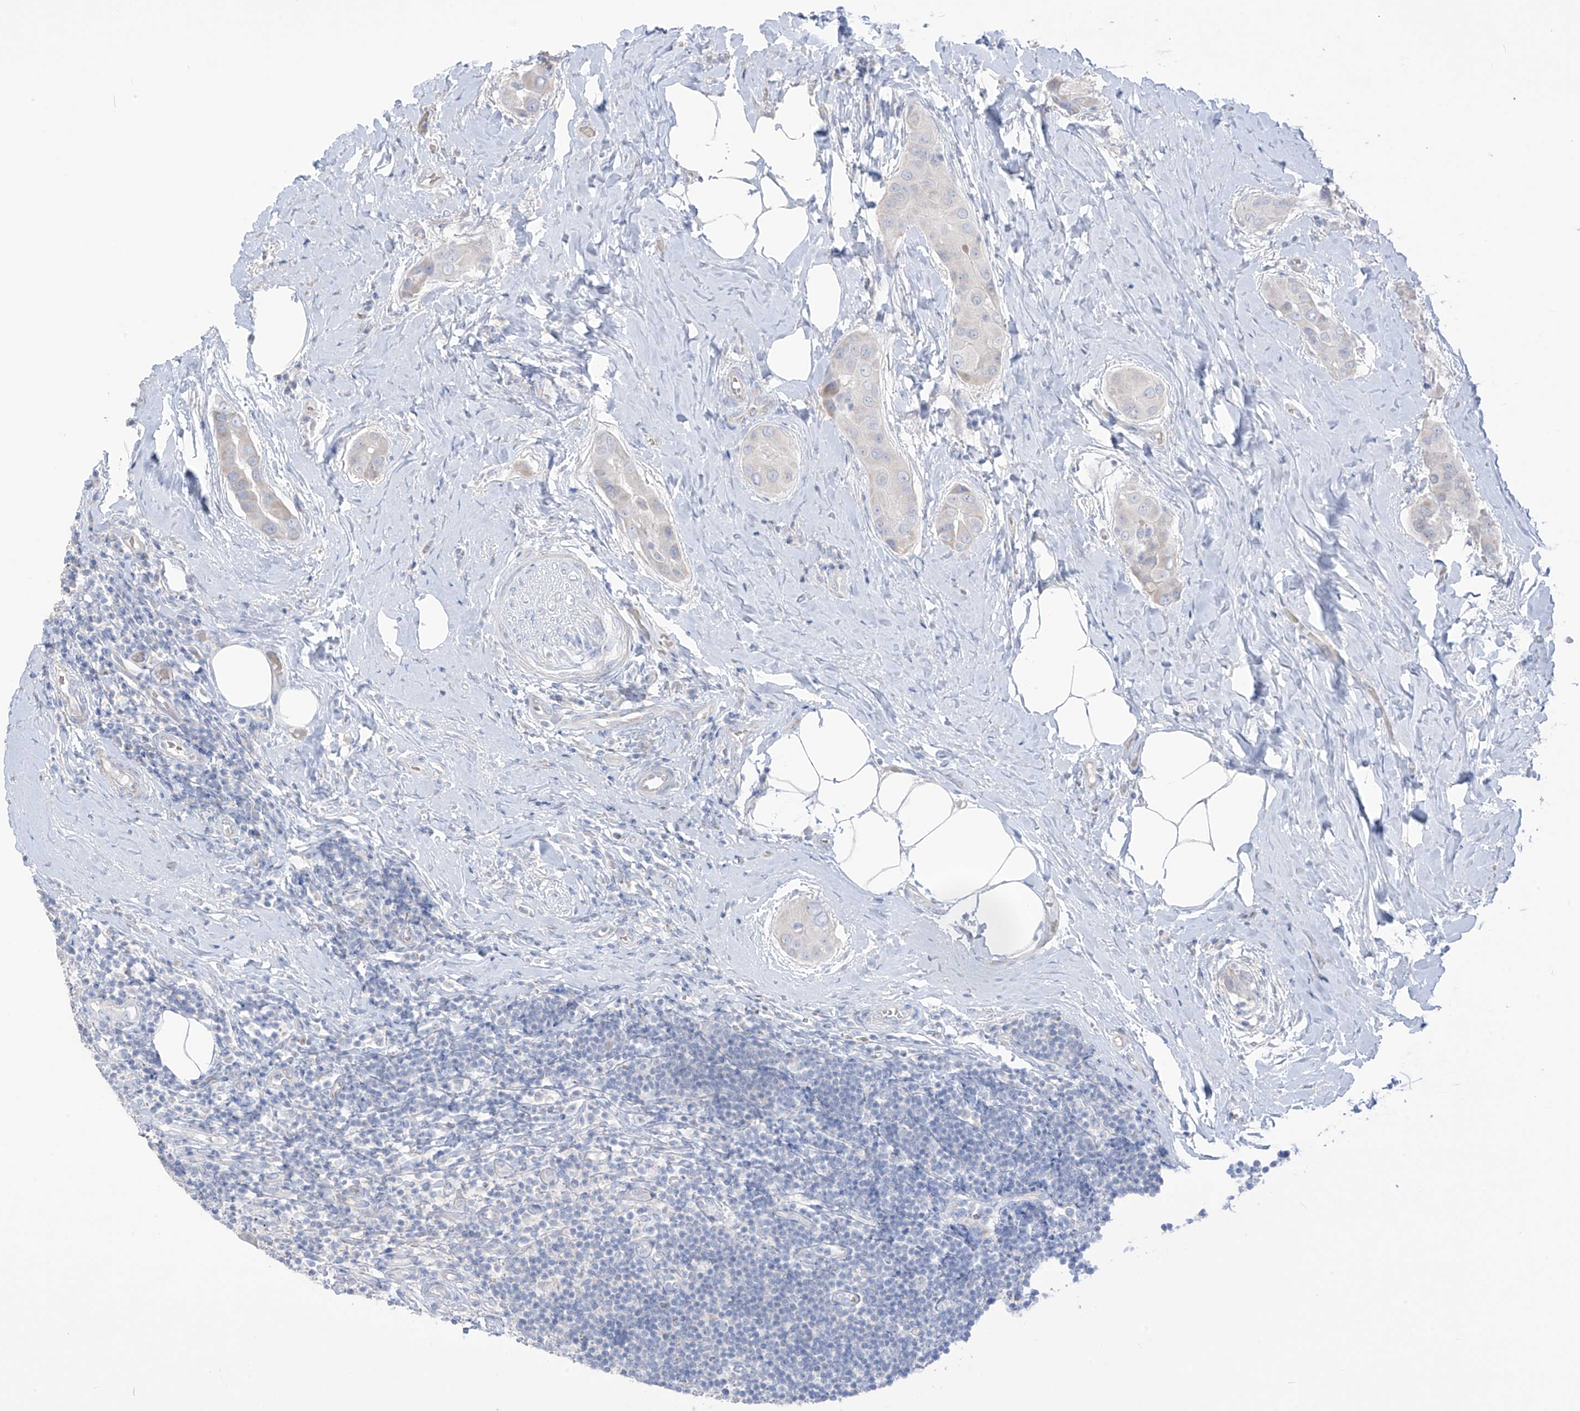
{"staining": {"intensity": "negative", "quantity": "none", "location": "none"}, "tissue": "thyroid cancer", "cell_type": "Tumor cells", "image_type": "cancer", "snomed": [{"axis": "morphology", "description": "Papillary adenocarcinoma, NOS"}, {"axis": "topography", "description": "Thyroid gland"}], "caption": "High magnification brightfield microscopy of thyroid cancer stained with DAB (brown) and counterstained with hematoxylin (blue): tumor cells show no significant positivity.", "gene": "ASPRV1", "patient": {"sex": "male", "age": 33}}